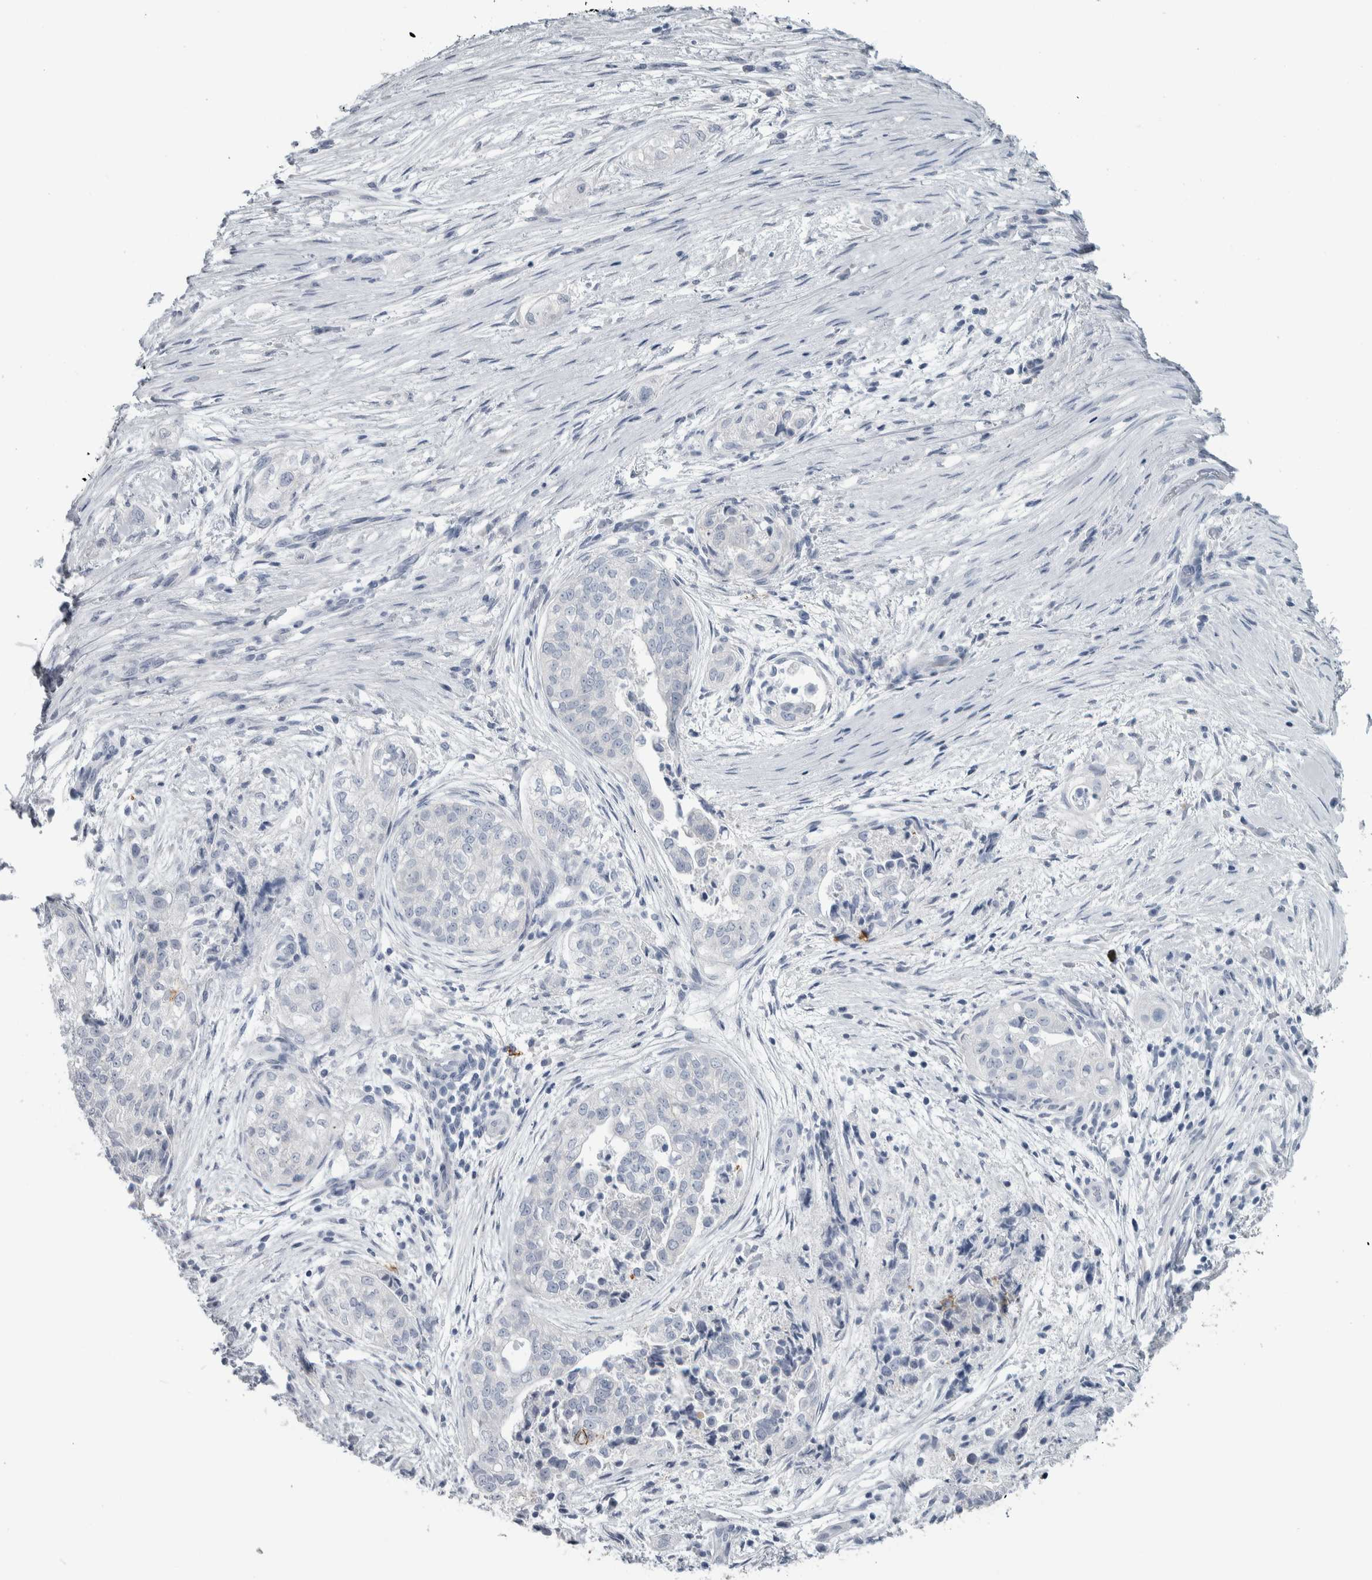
{"staining": {"intensity": "negative", "quantity": "none", "location": "none"}, "tissue": "pancreatic cancer", "cell_type": "Tumor cells", "image_type": "cancer", "snomed": [{"axis": "morphology", "description": "Adenocarcinoma, NOS"}, {"axis": "topography", "description": "Pancreas"}], "caption": "The histopathology image exhibits no significant positivity in tumor cells of pancreatic cancer (adenocarcinoma).", "gene": "CDH17", "patient": {"sex": "male", "age": 72}}